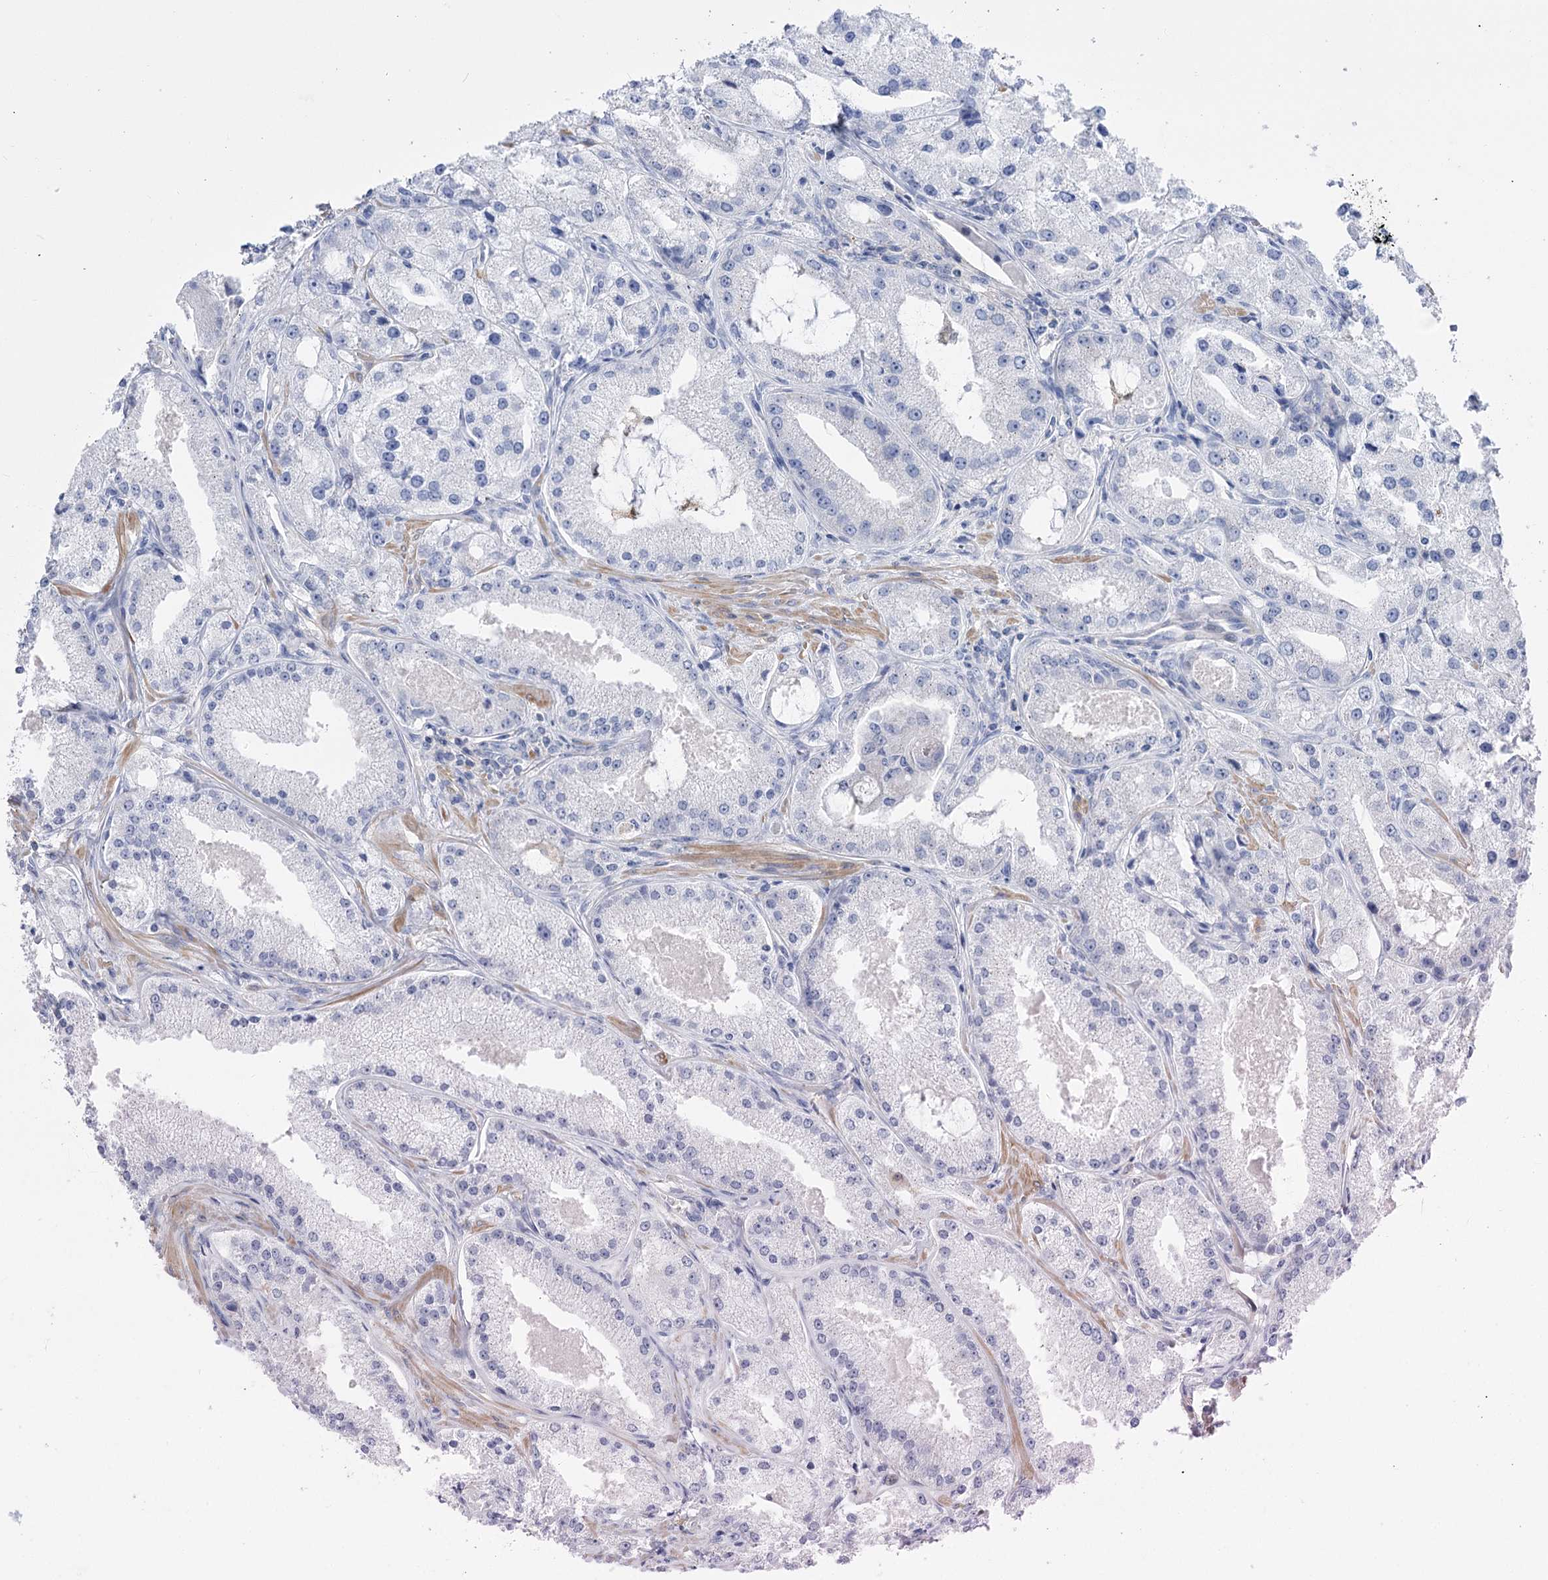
{"staining": {"intensity": "negative", "quantity": "none", "location": "none"}, "tissue": "prostate cancer", "cell_type": "Tumor cells", "image_type": "cancer", "snomed": [{"axis": "morphology", "description": "Adenocarcinoma, Low grade"}, {"axis": "topography", "description": "Prostate"}], "caption": "High power microscopy photomicrograph of an IHC micrograph of prostate low-grade adenocarcinoma, revealing no significant staining in tumor cells. (Stains: DAB immunohistochemistry (IHC) with hematoxylin counter stain, Microscopy: brightfield microscopy at high magnification).", "gene": "PCDHA1", "patient": {"sex": "male", "age": 69}}